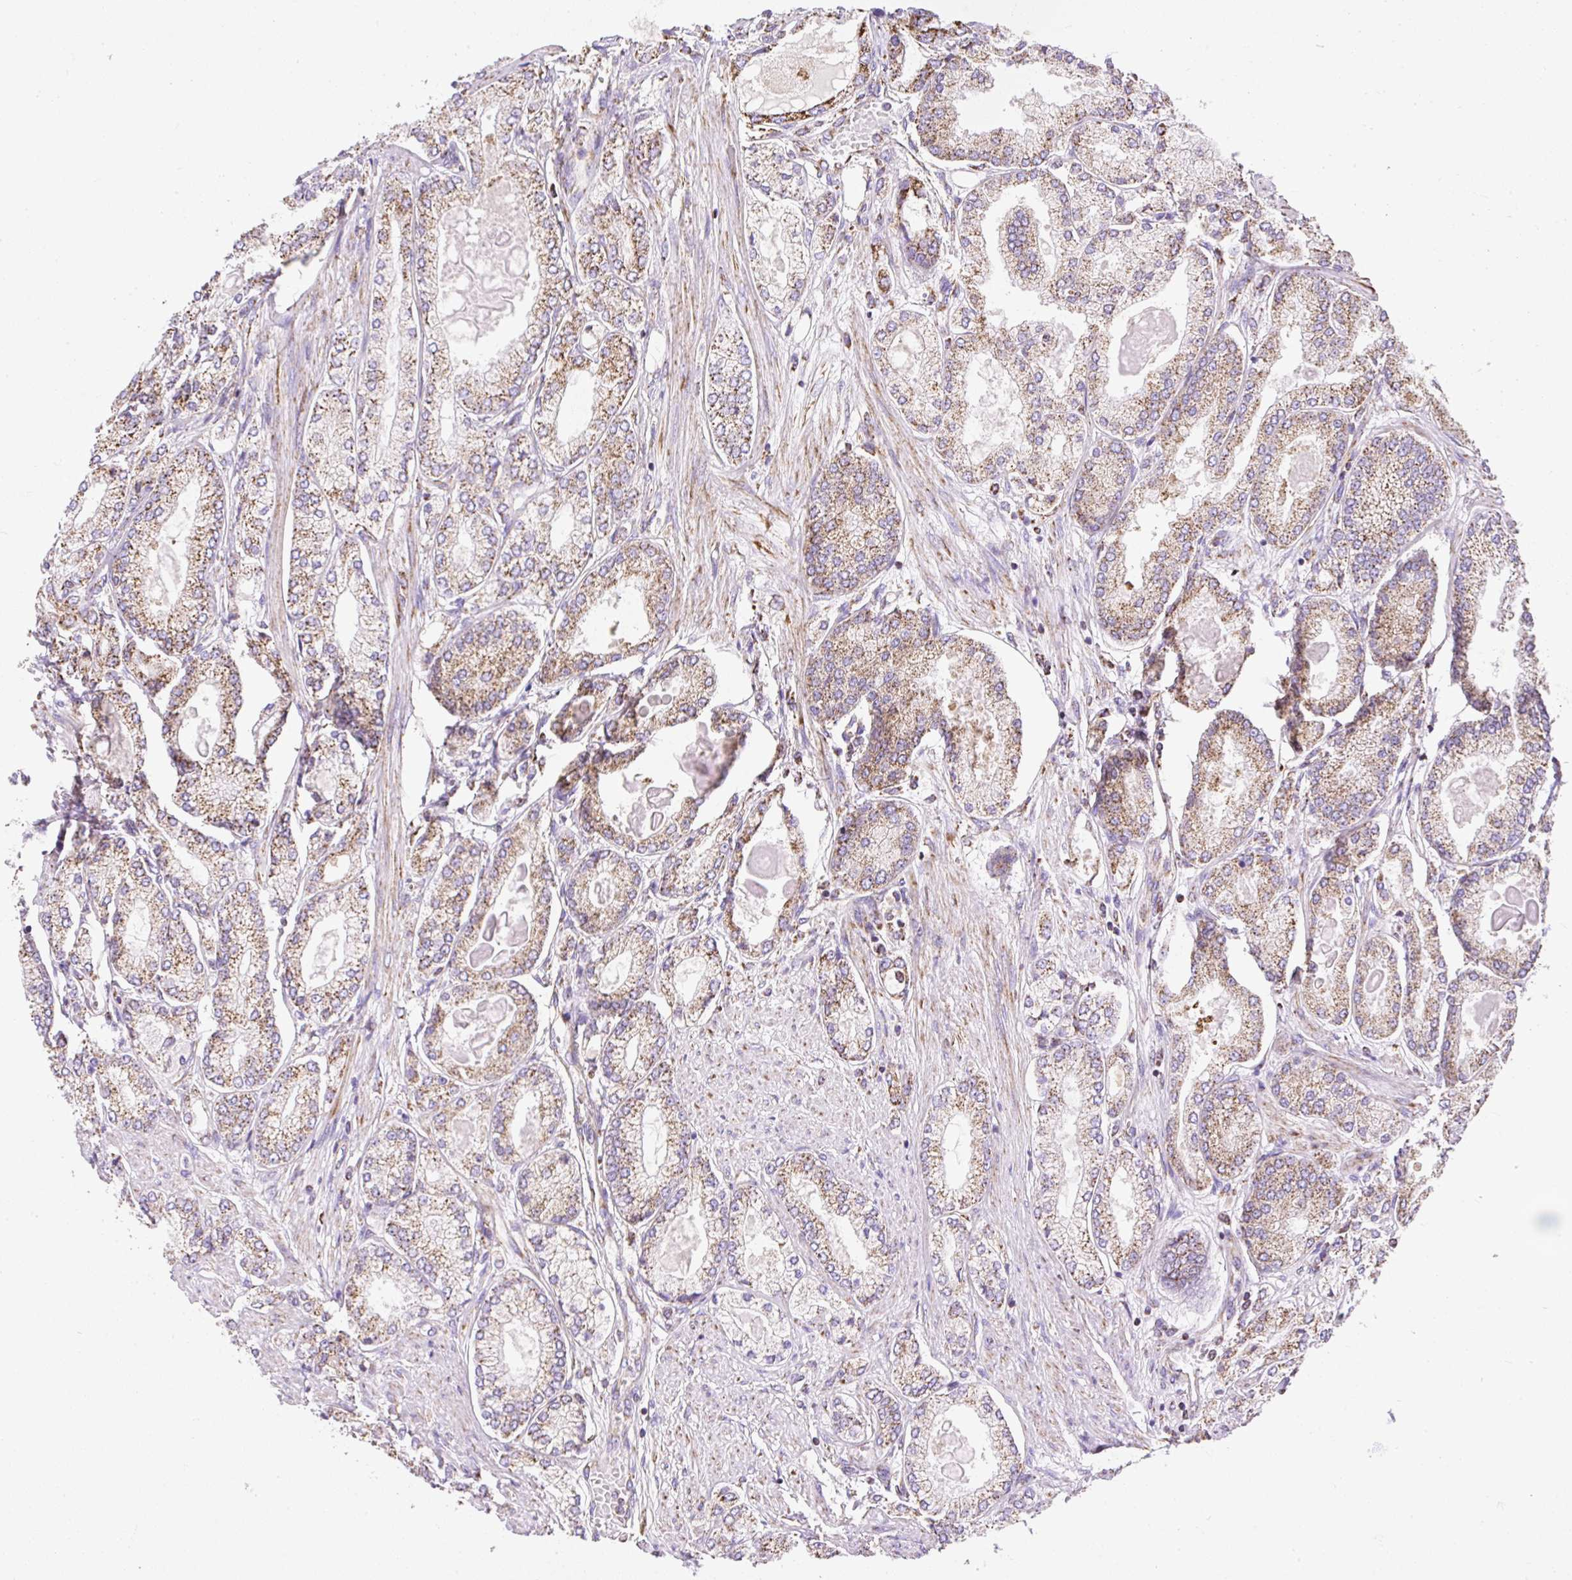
{"staining": {"intensity": "moderate", "quantity": ">75%", "location": "cytoplasmic/membranous"}, "tissue": "prostate cancer", "cell_type": "Tumor cells", "image_type": "cancer", "snomed": [{"axis": "morphology", "description": "Adenocarcinoma, High grade"}, {"axis": "topography", "description": "Prostate"}], "caption": "Immunohistochemistry histopathology image of neoplastic tissue: human prostate cancer stained using immunohistochemistry (IHC) exhibits medium levels of moderate protein expression localized specifically in the cytoplasmic/membranous of tumor cells, appearing as a cytoplasmic/membranous brown color.", "gene": "DAAM2", "patient": {"sex": "male", "age": 68}}